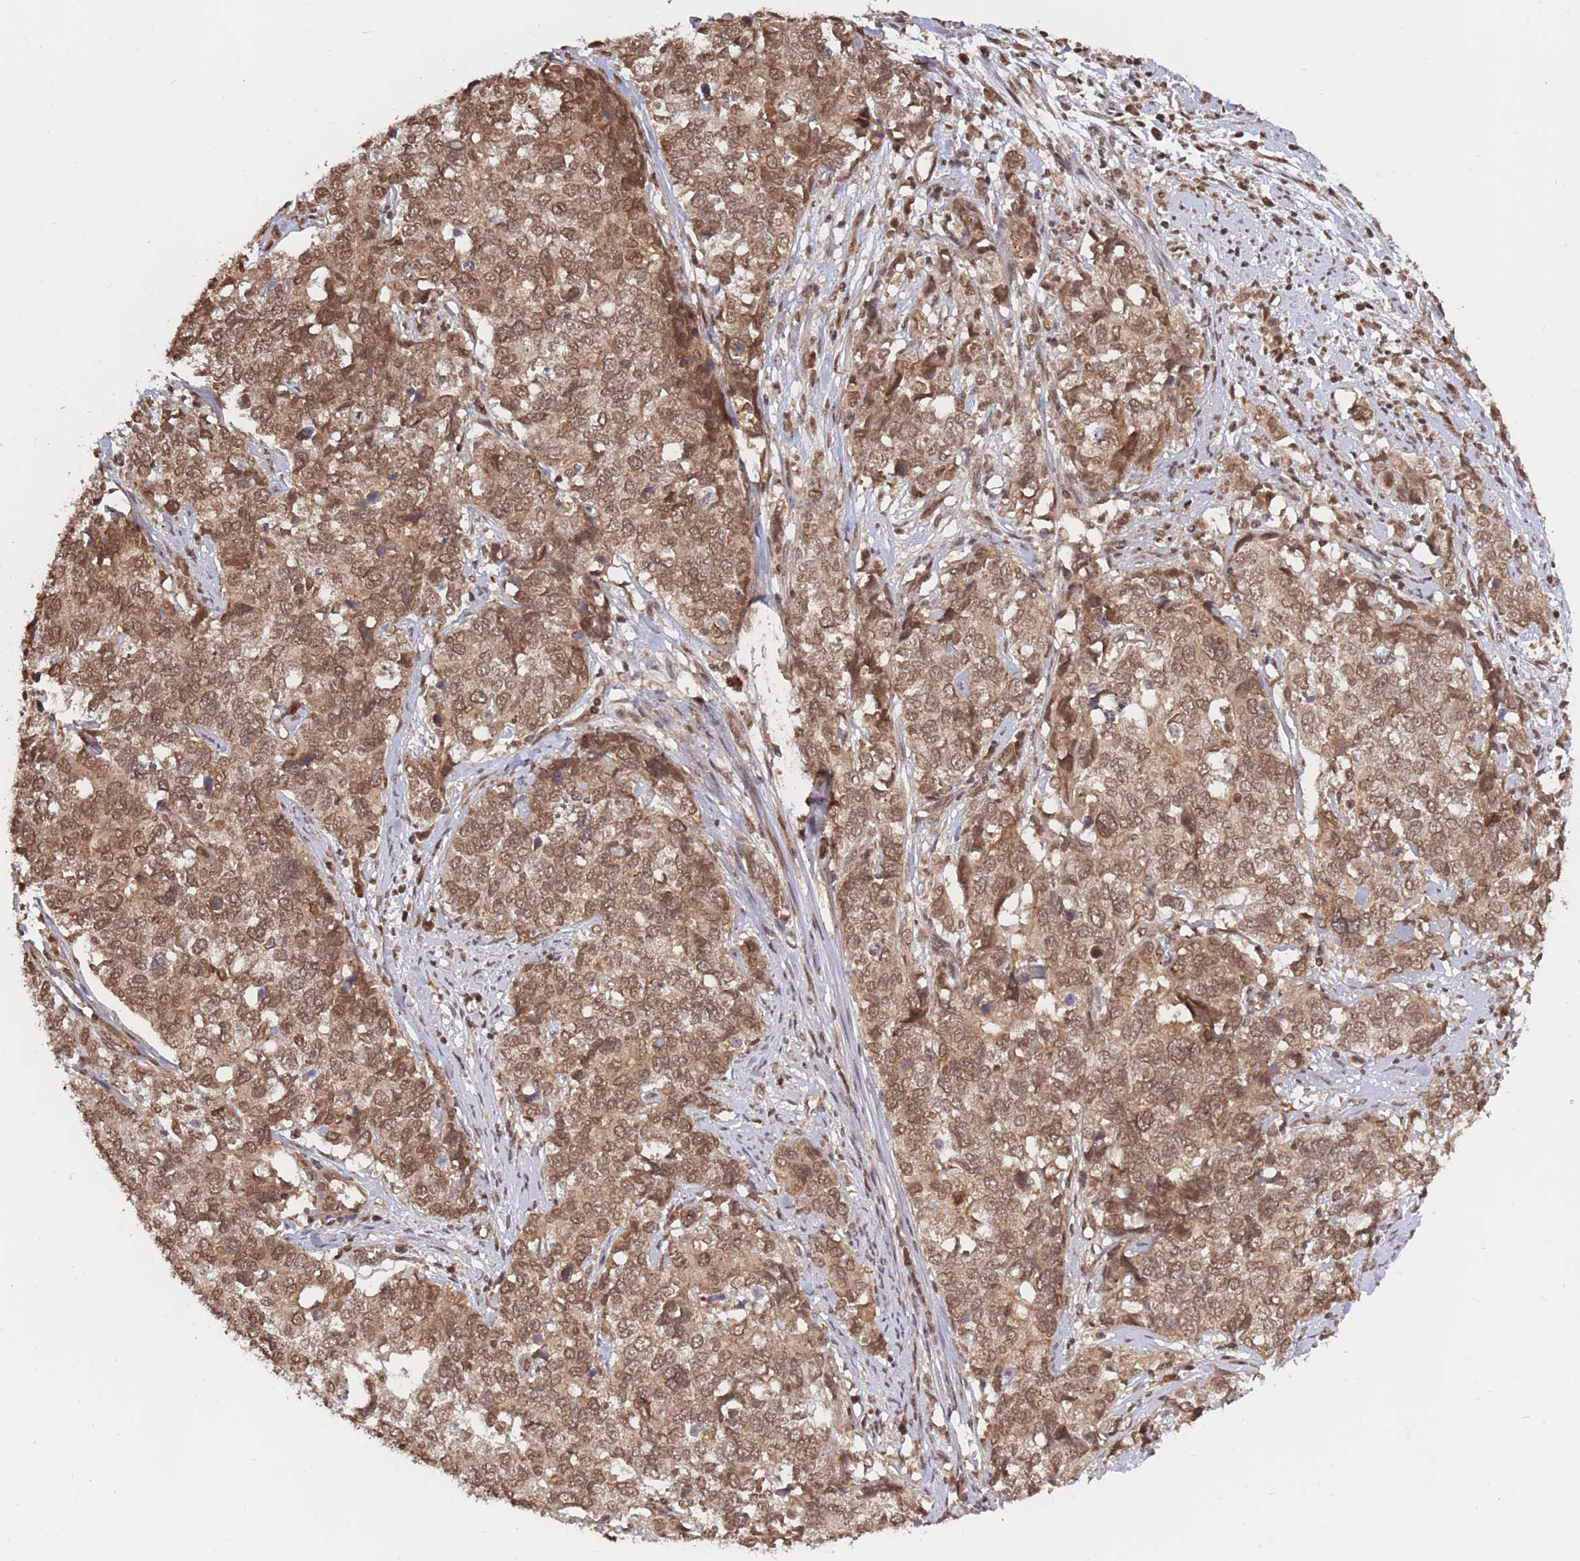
{"staining": {"intensity": "moderate", "quantity": ">75%", "location": "cytoplasmic/membranous,nuclear"}, "tissue": "cervical cancer", "cell_type": "Tumor cells", "image_type": "cancer", "snomed": [{"axis": "morphology", "description": "Squamous cell carcinoma, NOS"}, {"axis": "topography", "description": "Cervix"}], "caption": "Immunohistochemical staining of cervical cancer (squamous cell carcinoma) shows medium levels of moderate cytoplasmic/membranous and nuclear protein positivity in approximately >75% of tumor cells.", "gene": "SRA1", "patient": {"sex": "female", "age": 63}}